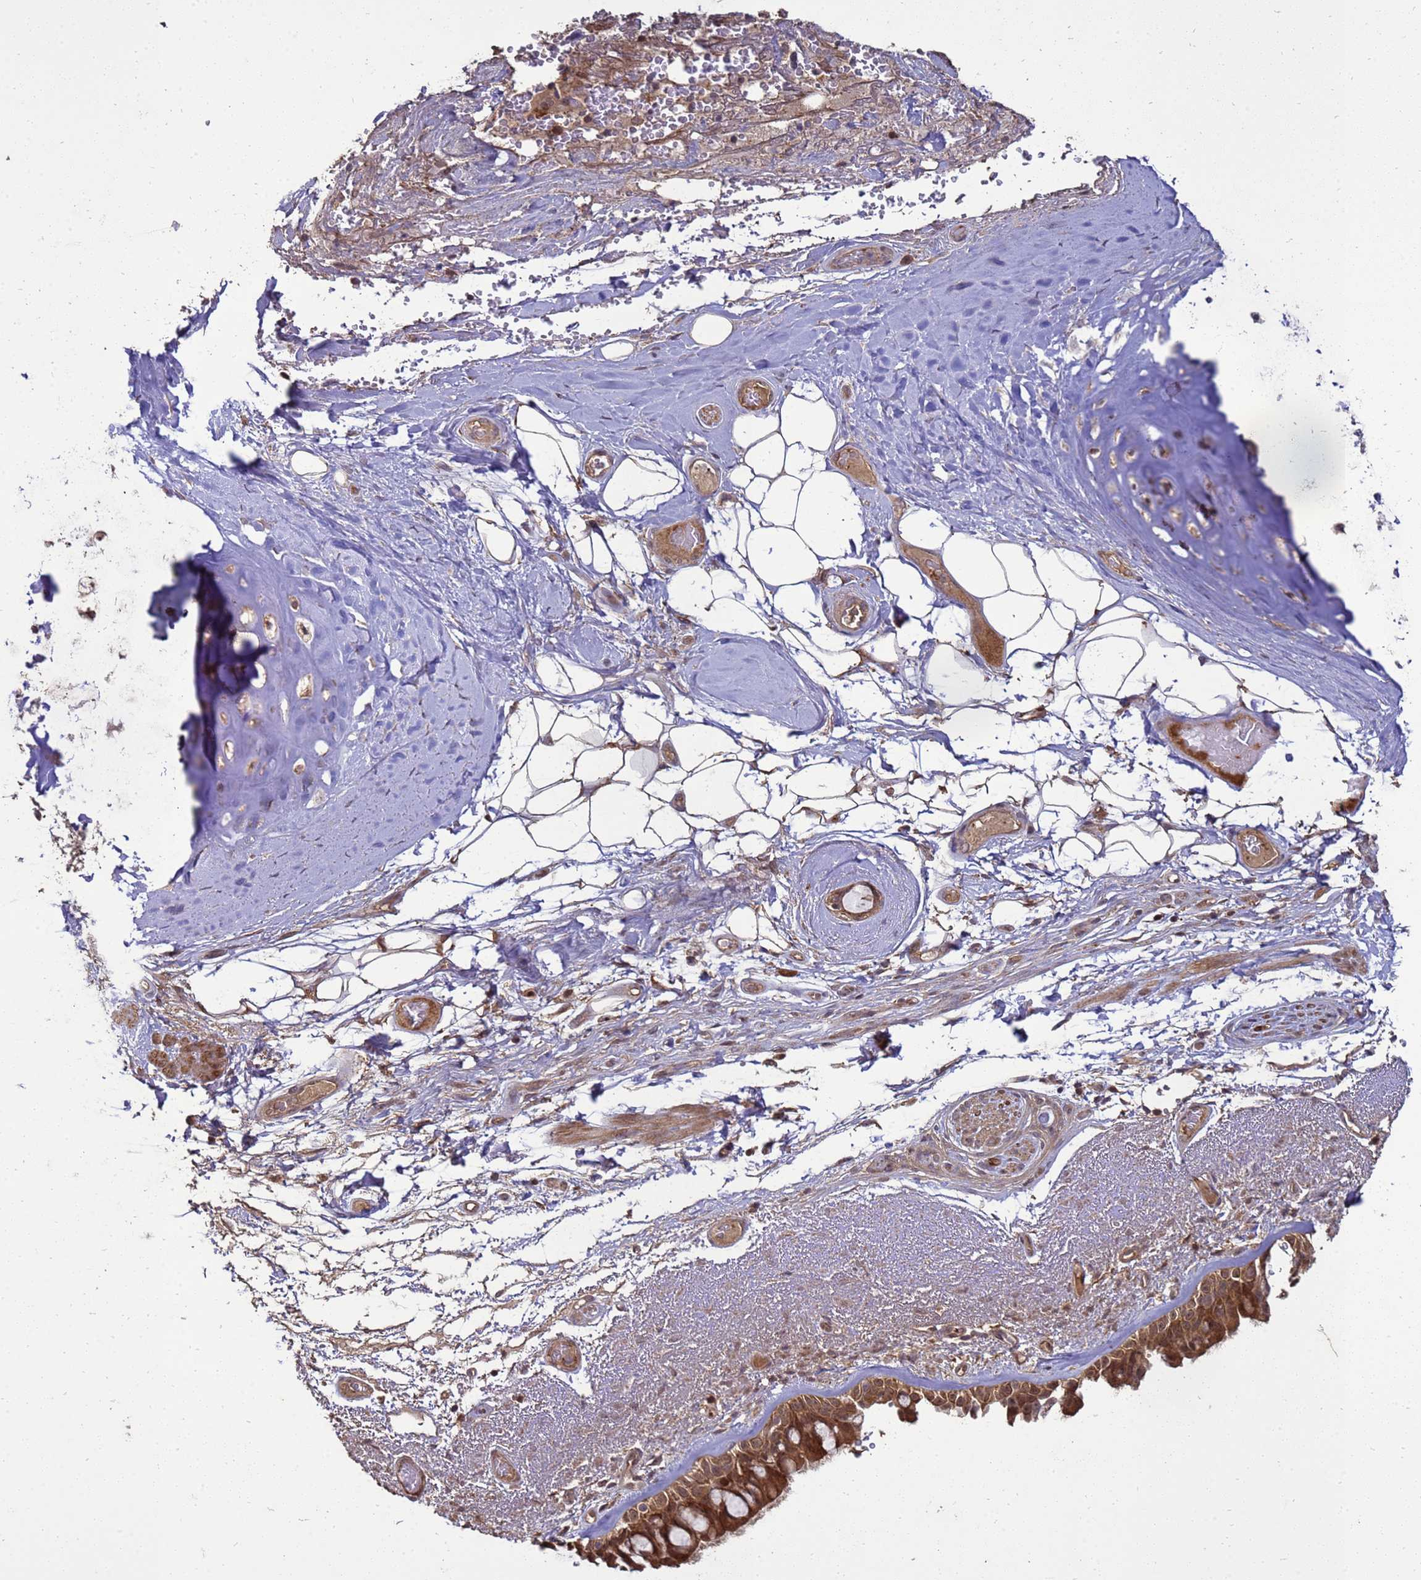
{"staining": {"intensity": "strong", "quantity": ">75%", "location": "cytoplasmic/membranous,nuclear"}, "tissue": "bronchus", "cell_type": "Respiratory epithelial cells", "image_type": "normal", "snomed": [{"axis": "morphology", "description": "Normal tissue, NOS"}, {"axis": "morphology", "description": "Squamous cell carcinoma, NOS"}, {"axis": "topography", "description": "Lymph node"}, {"axis": "topography", "description": "Bronchus"}, {"axis": "topography", "description": "Lung"}], "caption": "About >75% of respiratory epithelial cells in unremarkable human bronchus demonstrate strong cytoplasmic/membranous,nuclear protein staining as visualized by brown immunohistochemical staining.", "gene": "CRBN", "patient": {"sex": "male", "age": 66}}